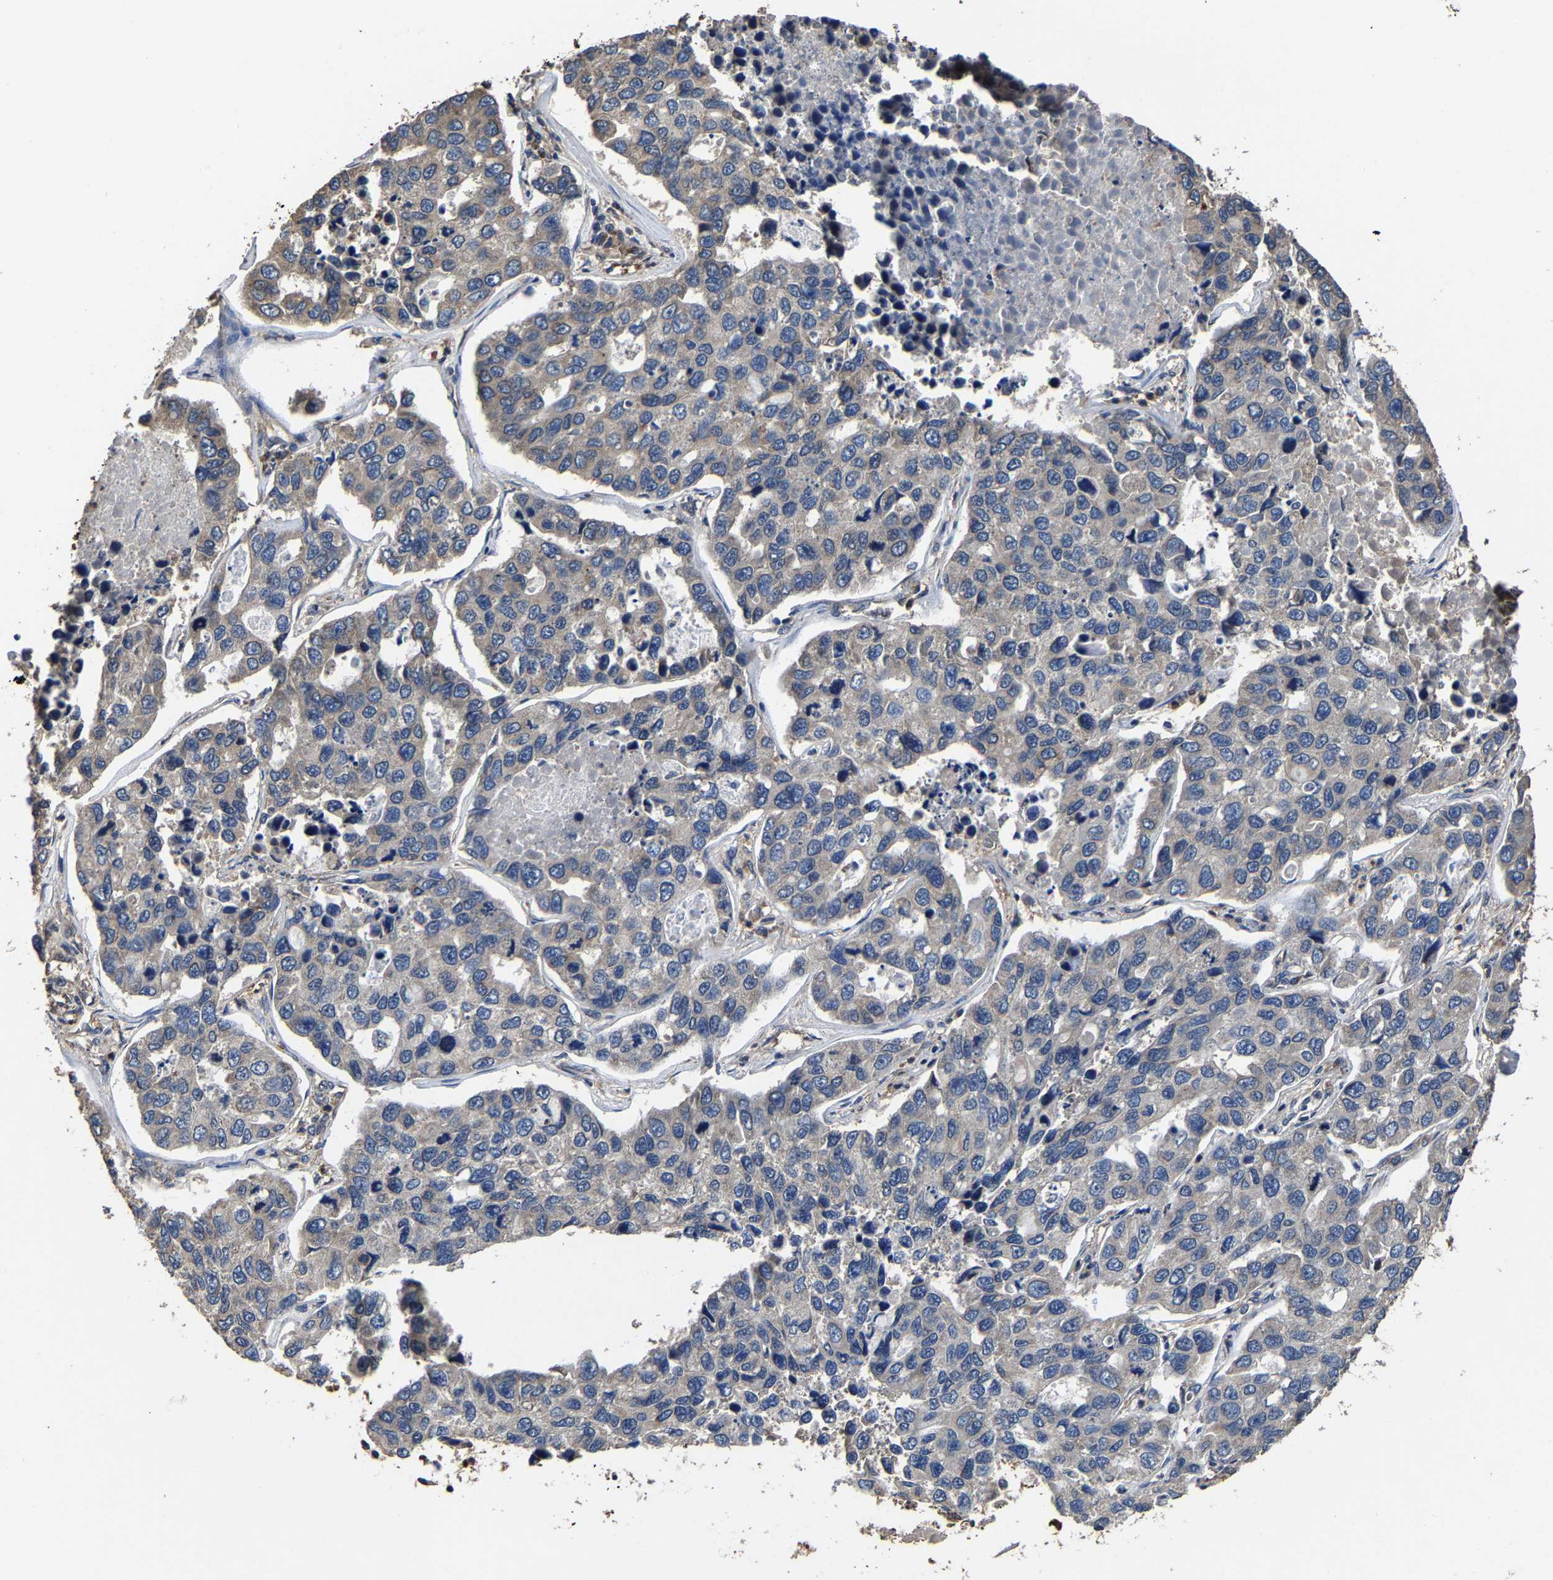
{"staining": {"intensity": "negative", "quantity": "none", "location": "none"}, "tissue": "lung cancer", "cell_type": "Tumor cells", "image_type": "cancer", "snomed": [{"axis": "morphology", "description": "Adenocarcinoma, NOS"}, {"axis": "topography", "description": "Lung"}], "caption": "The immunohistochemistry (IHC) image has no significant expression in tumor cells of lung cancer tissue. (DAB (3,3'-diaminobenzidine) immunohistochemistry (IHC) with hematoxylin counter stain).", "gene": "EBAG9", "patient": {"sex": "male", "age": 64}}